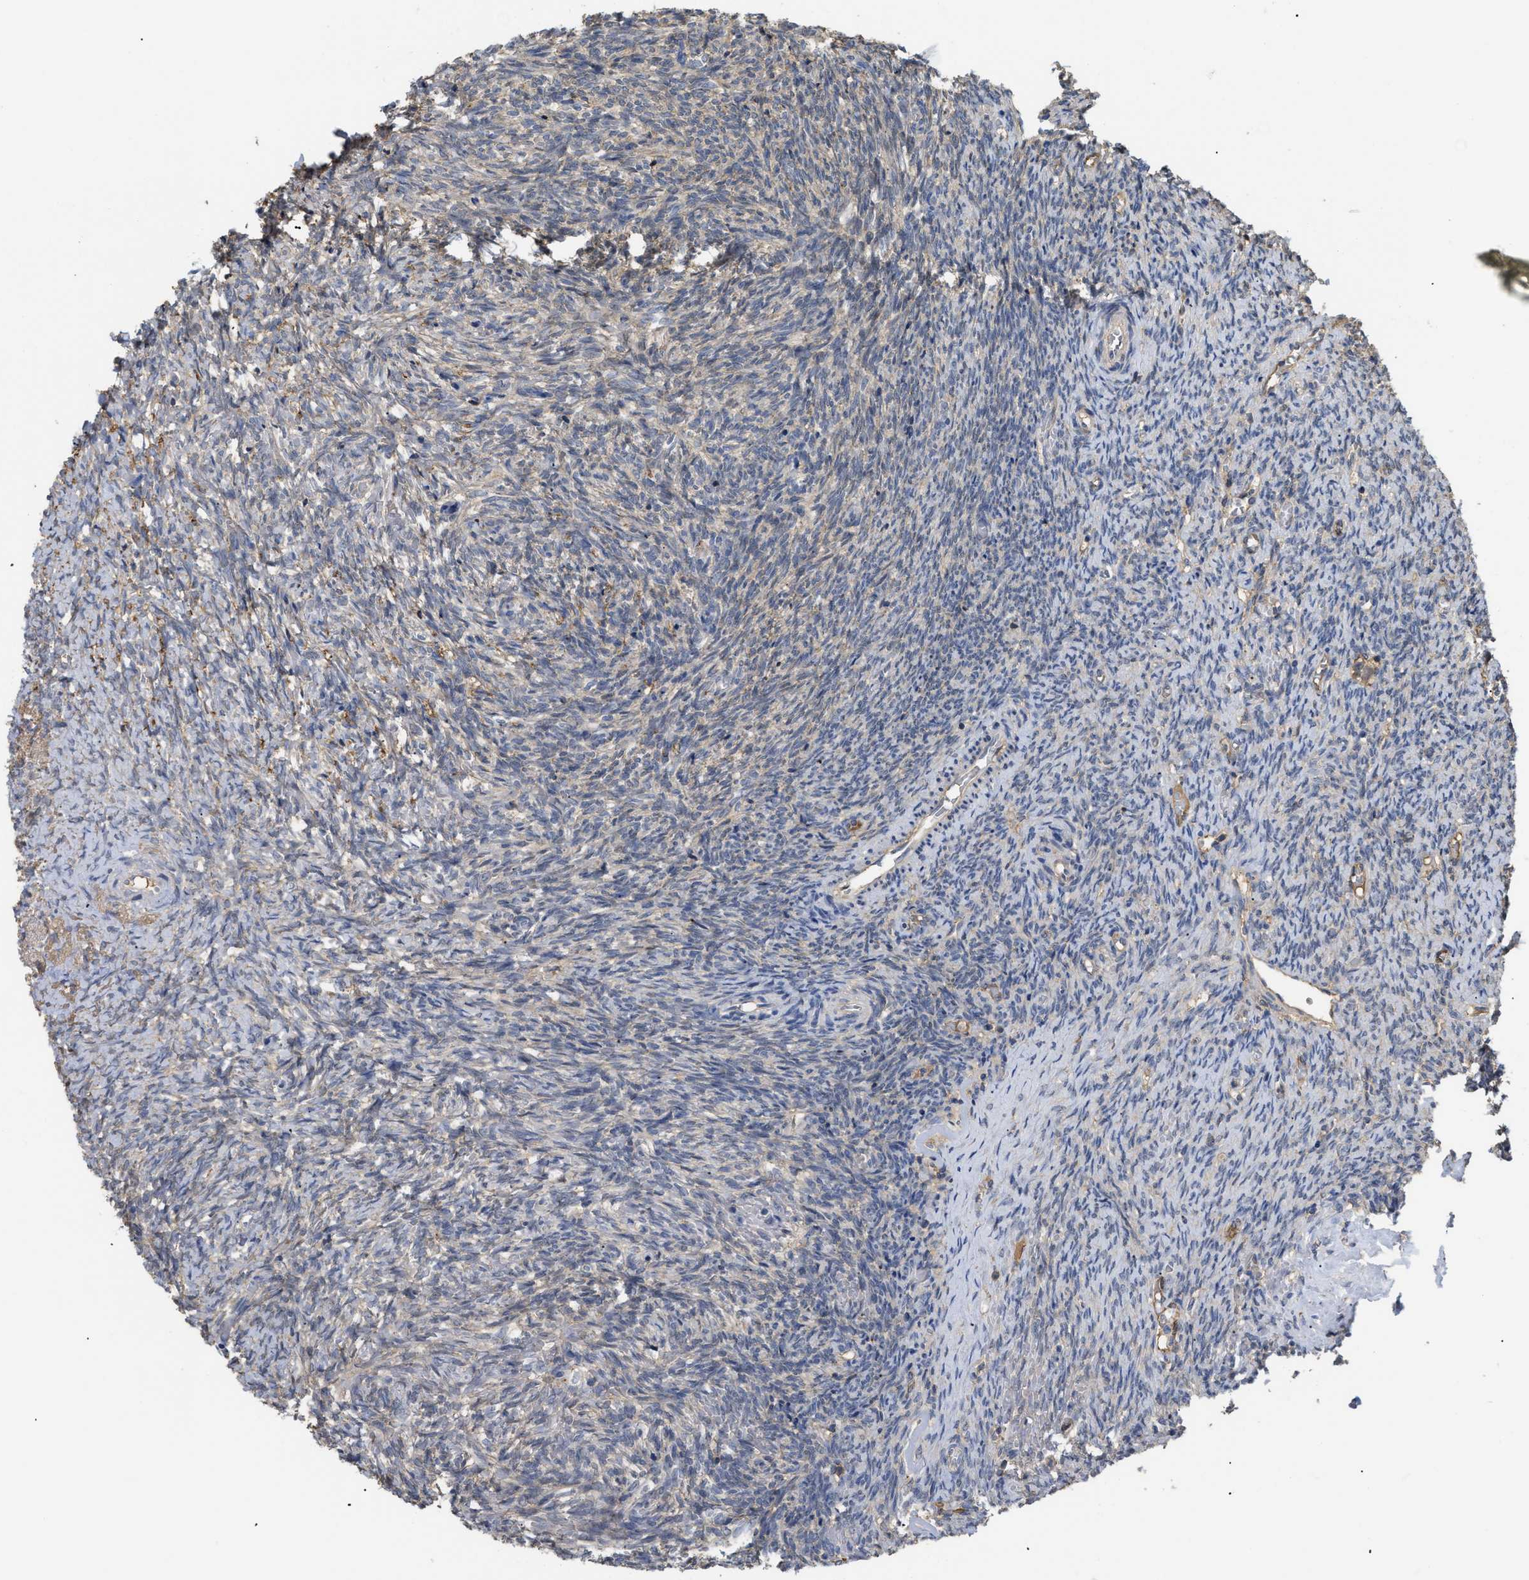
{"staining": {"intensity": "weak", "quantity": "<25%", "location": "cytoplasmic/membranous"}, "tissue": "ovary", "cell_type": "Ovarian stroma cells", "image_type": "normal", "snomed": [{"axis": "morphology", "description": "Normal tissue, NOS"}, {"axis": "topography", "description": "Ovary"}], "caption": "Immunohistochemistry photomicrograph of benign ovary stained for a protein (brown), which demonstrates no staining in ovarian stroma cells.", "gene": "ANXA4", "patient": {"sex": "female", "age": 41}}